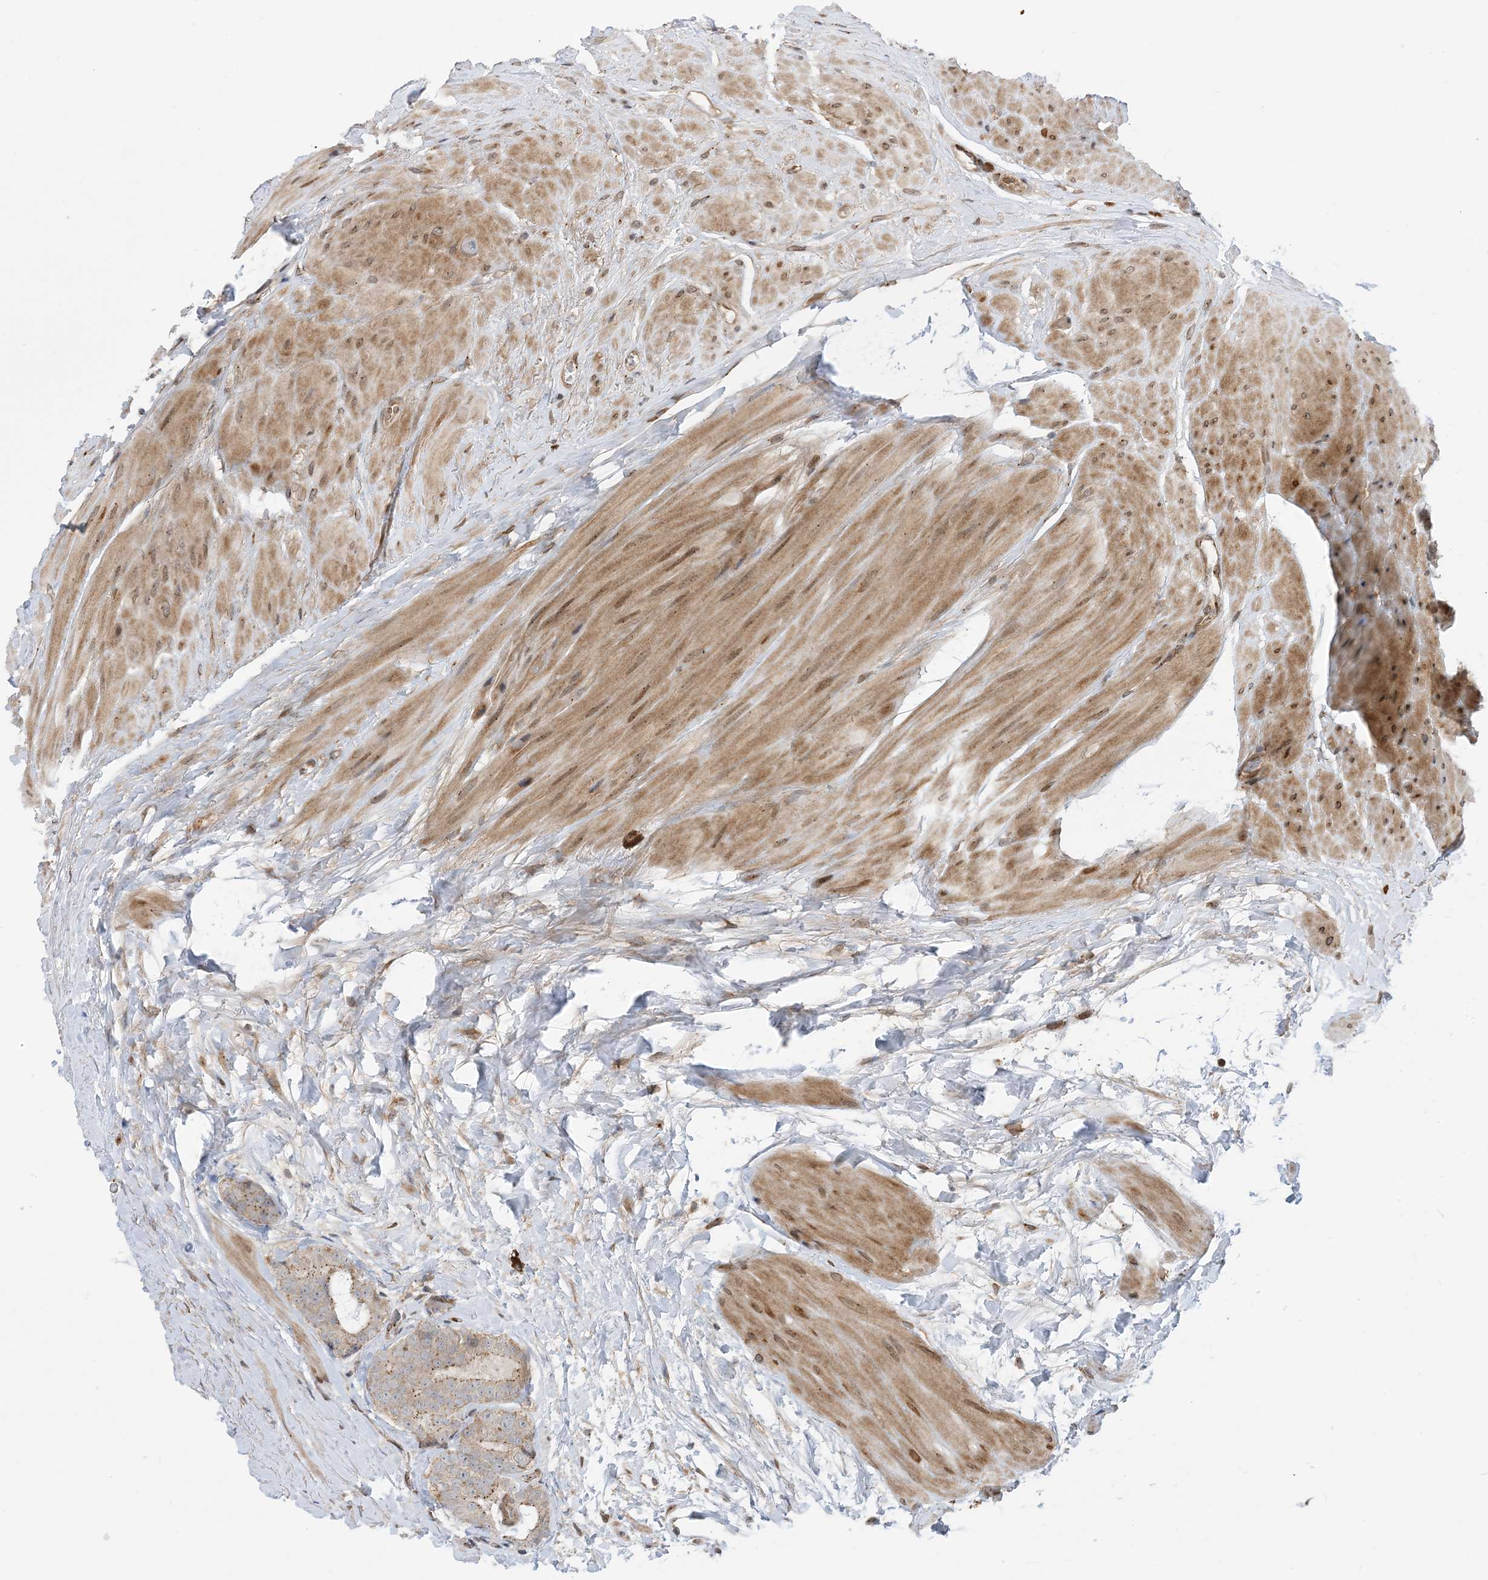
{"staining": {"intensity": "weak", "quantity": ">75%", "location": "cytoplasmic/membranous"}, "tissue": "prostate cancer", "cell_type": "Tumor cells", "image_type": "cancer", "snomed": [{"axis": "morphology", "description": "Adenocarcinoma, High grade"}, {"axis": "topography", "description": "Prostate"}], "caption": "Immunohistochemical staining of prostate cancer shows low levels of weak cytoplasmic/membranous protein staining in about >75% of tumor cells. The staining is performed using DAB (3,3'-diaminobenzidine) brown chromogen to label protein expression. The nuclei are counter-stained blue using hematoxylin.", "gene": "CASP4", "patient": {"sex": "male", "age": 56}}